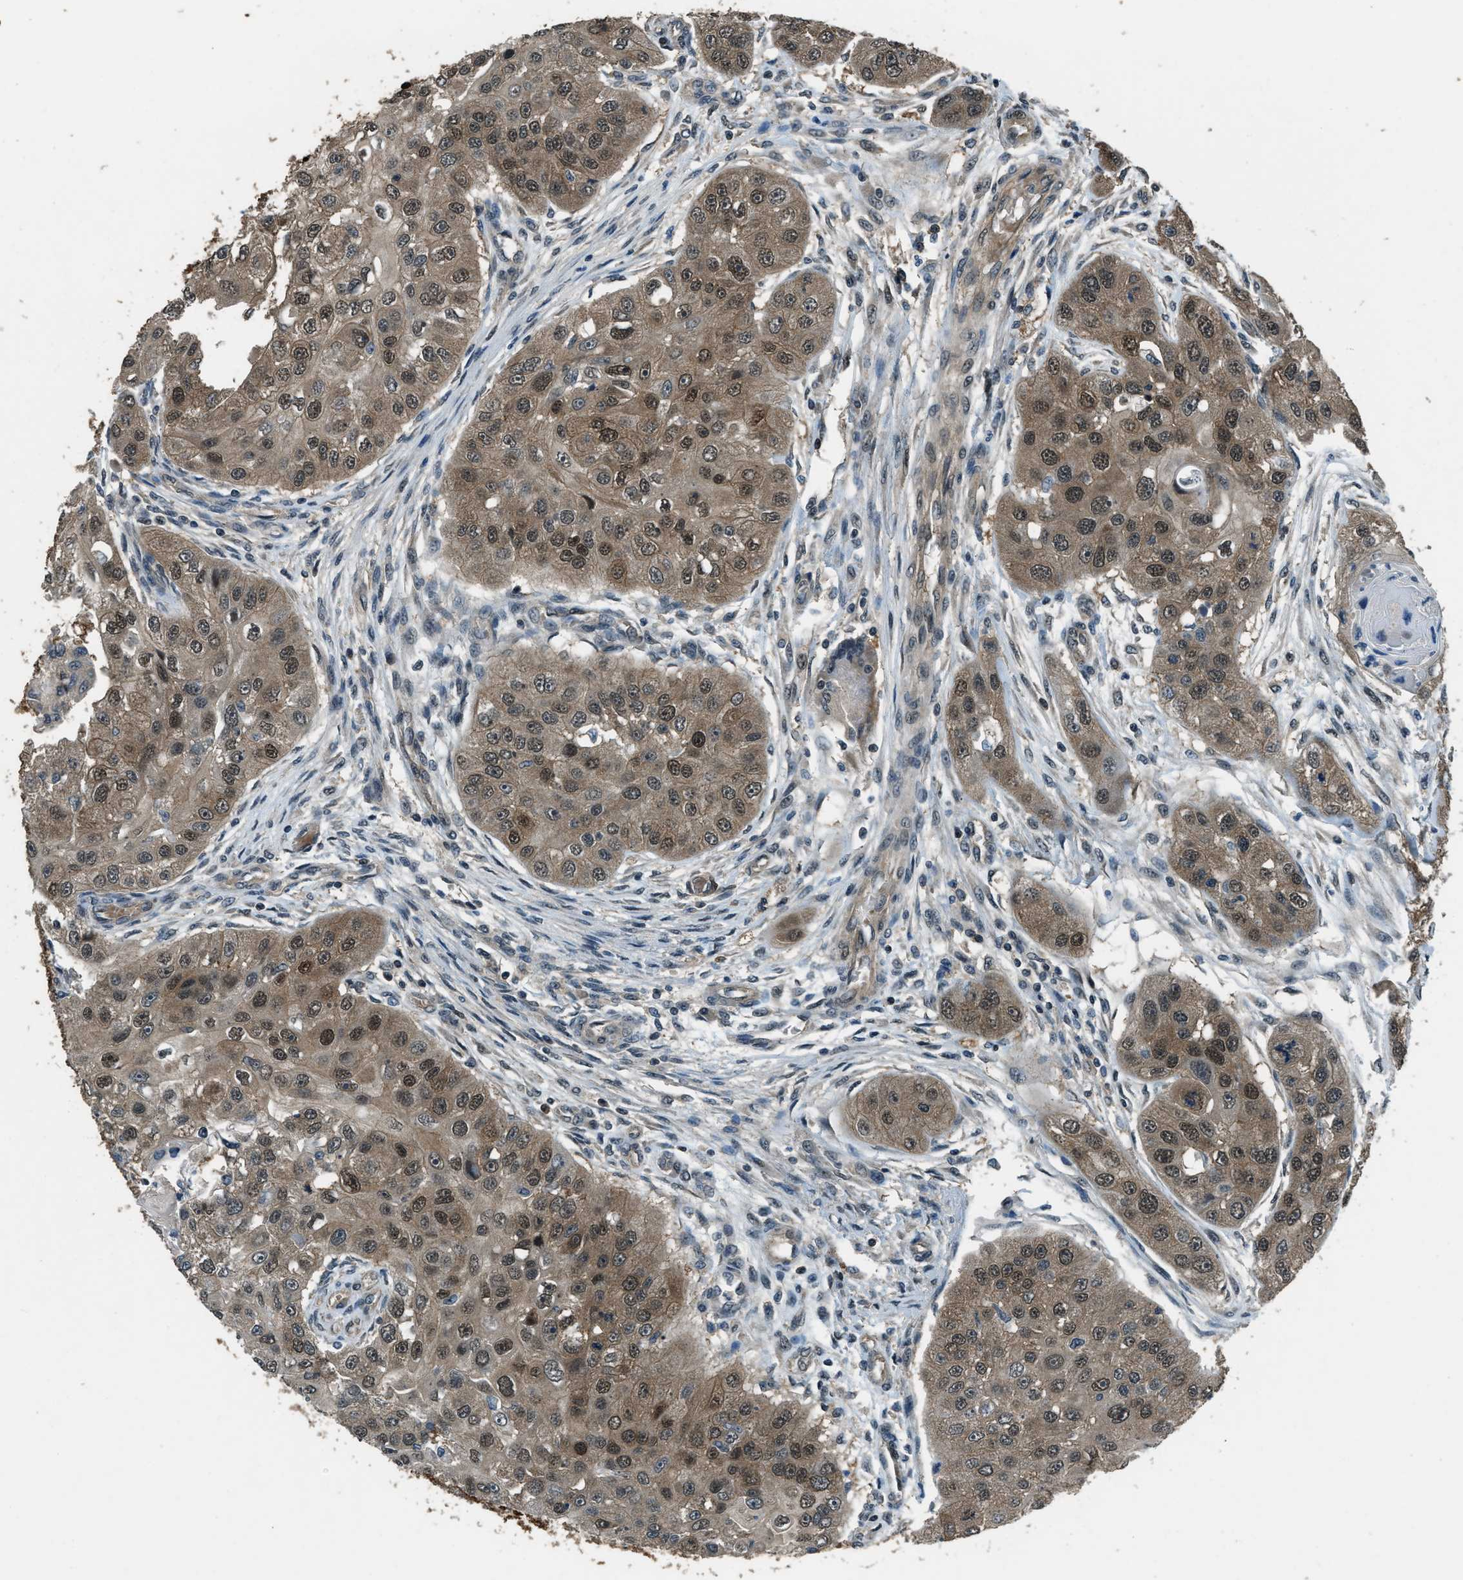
{"staining": {"intensity": "moderate", "quantity": ">75%", "location": "cytoplasmic/membranous,nuclear"}, "tissue": "head and neck cancer", "cell_type": "Tumor cells", "image_type": "cancer", "snomed": [{"axis": "morphology", "description": "Normal tissue, NOS"}, {"axis": "morphology", "description": "Squamous cell carcinoma, NOS"}, {"axis": "topography", "description": "Skeletal muscle"}, {"axis": "topography", "description": "Head-Neck"}], "caption": "A medium amount of moderate cytoplasmic/membranous and nuclear positivity is identified in about >75% of tumor cells in squamous cell carcinoma (head and neck) tissue.", "gene": "NUDCD3", "patient": {"sex": "male", "age": 51}}